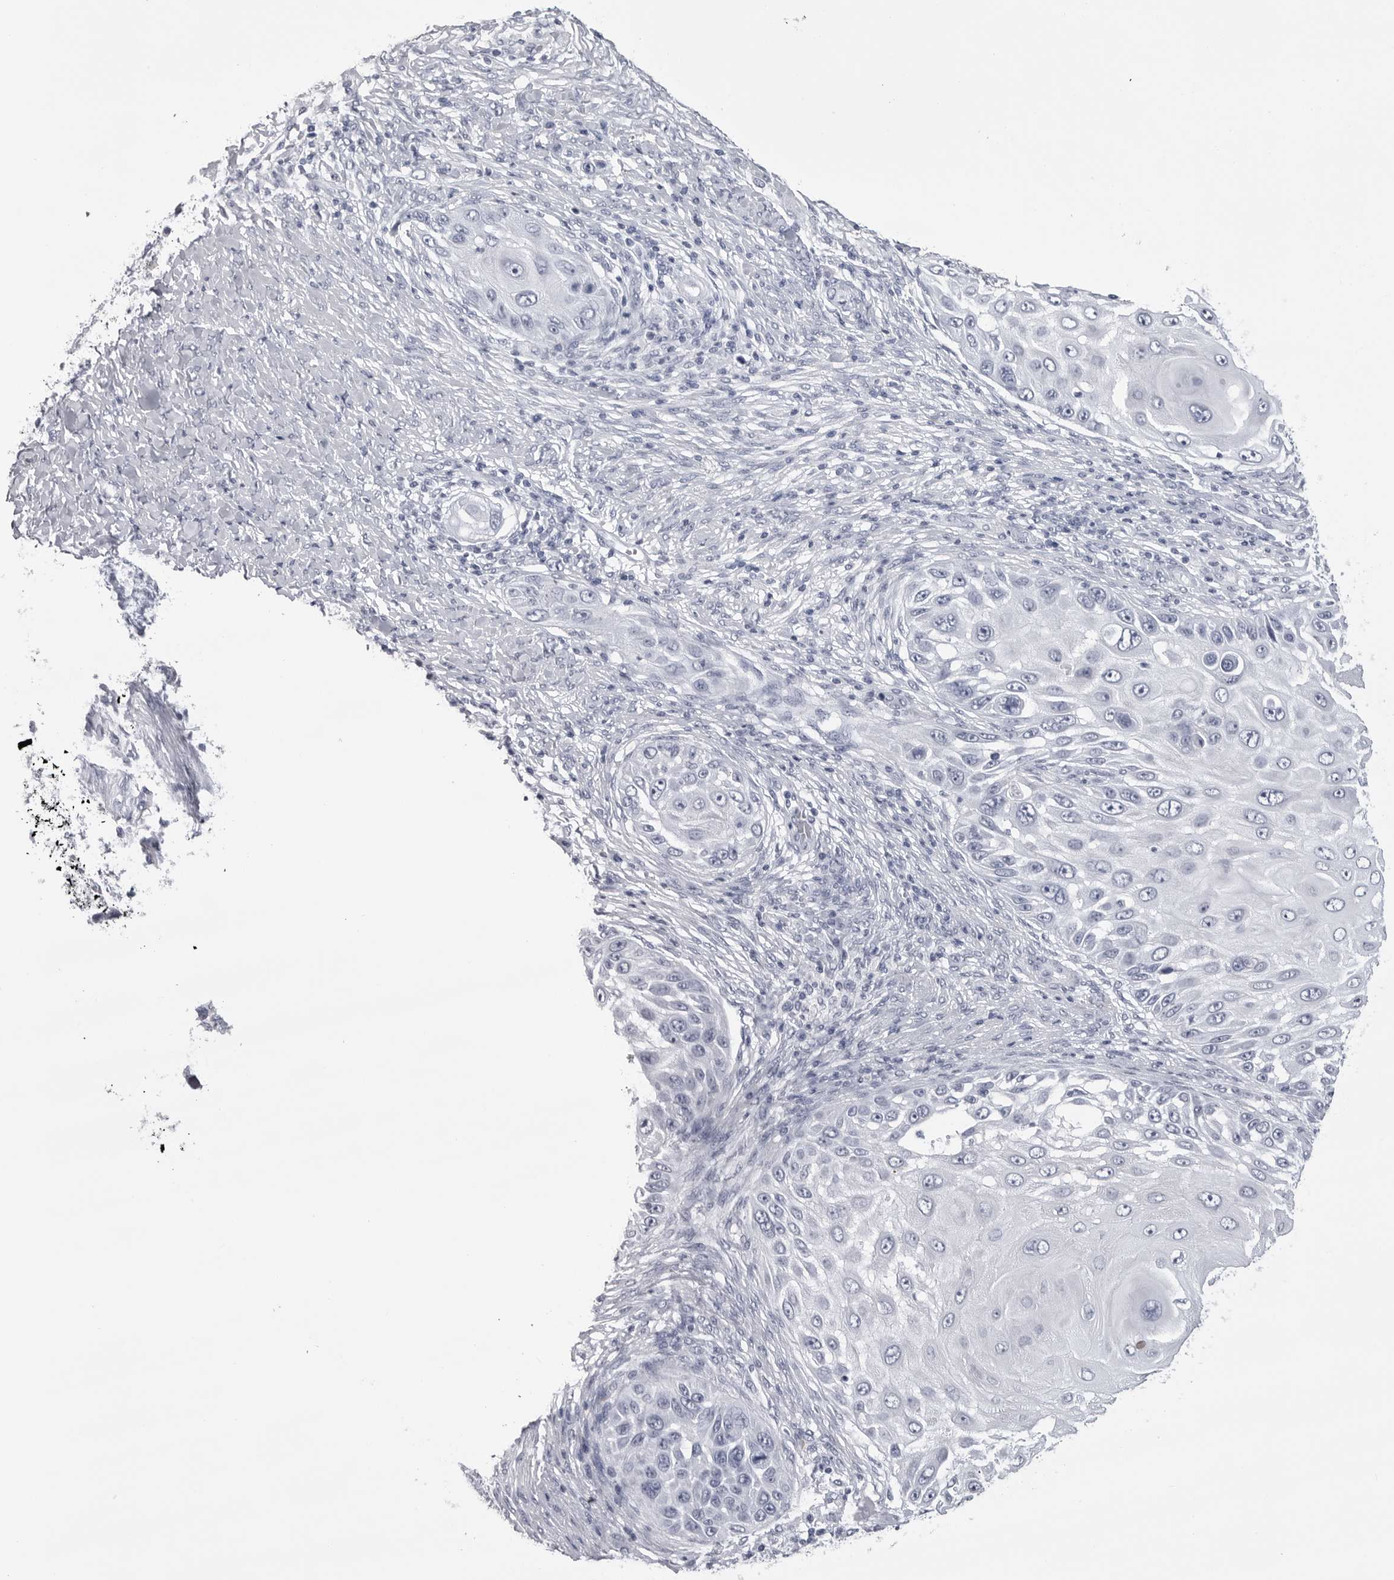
{"staining": {"intensity": "negative", "quantity": "none", "location": "none"}, "tissue": "skin cancer", "cell_type": "Tumor cells", "image_type": "cancer", "snomed": [{"axis": "morphology", "description": "Squamous cell carcinoma, NOS"}, {"axis": "topography", "description": "Skin"}], "caption": "Skin squamous cell carcinoma stained for a protein using IHC displays no expression tumor cells.", "gene": "COL26A1", "patient": {"sex": "female", "age": 44}}